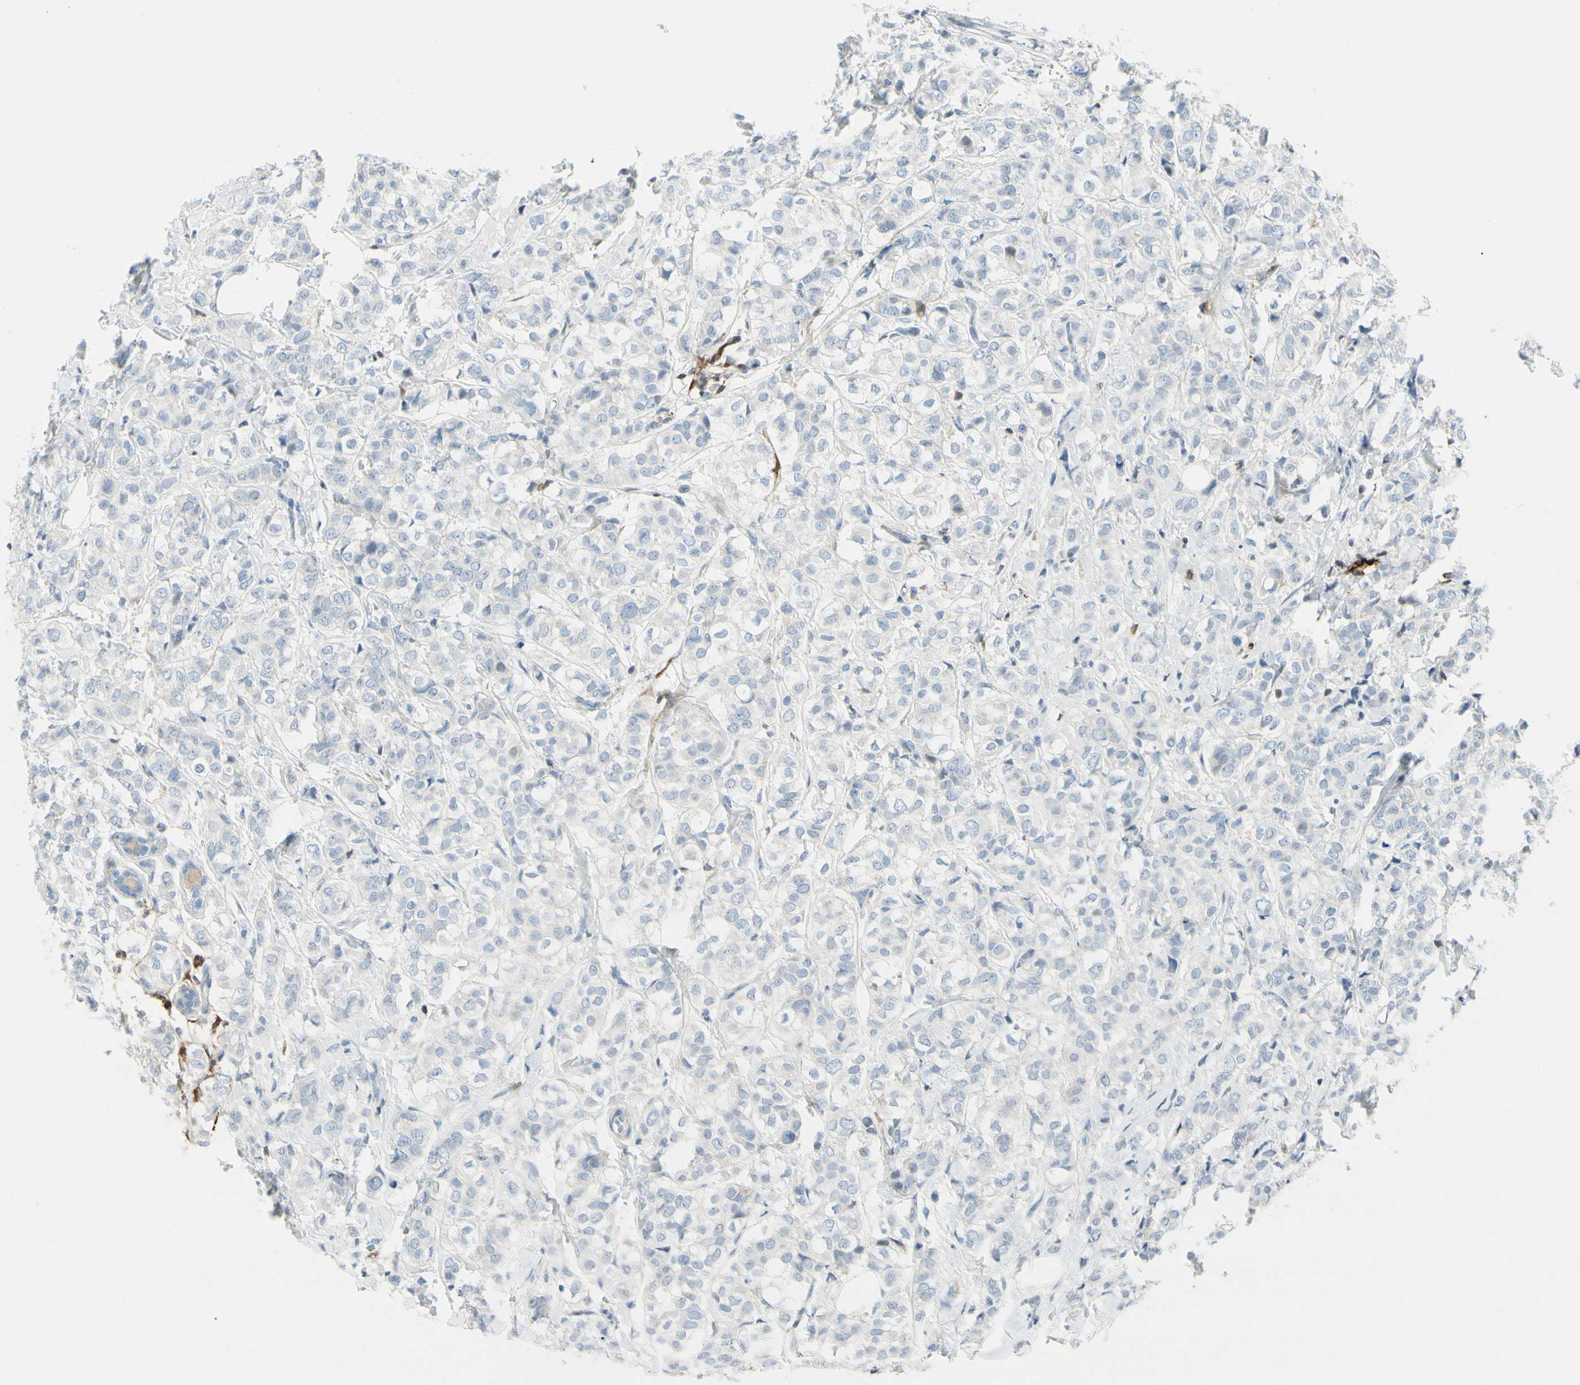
{"staining": {"intensity": "negative", "quantity": "none", "location": "none"}, "tissue": "breast cancer", "cell_type": "Tumor cells", "image_type": "cancer", "snomed": [{"axis": "morphology", "description": "Lobular carcinoma"}, {"axis": "topography", "description": "Breast"}], "caption": "Immunohistochemistry (IHC) histopathology image of human breast cancer stained for a protein (brown), which reveals no expression in tumor cells. (DAB (3,3'-diaminobenzidine) immunohistochemistry visualized using brightfield microscopy, high magnification).", "gene": "TRAF1", "patient": {"sex": "female", "age": 60}}